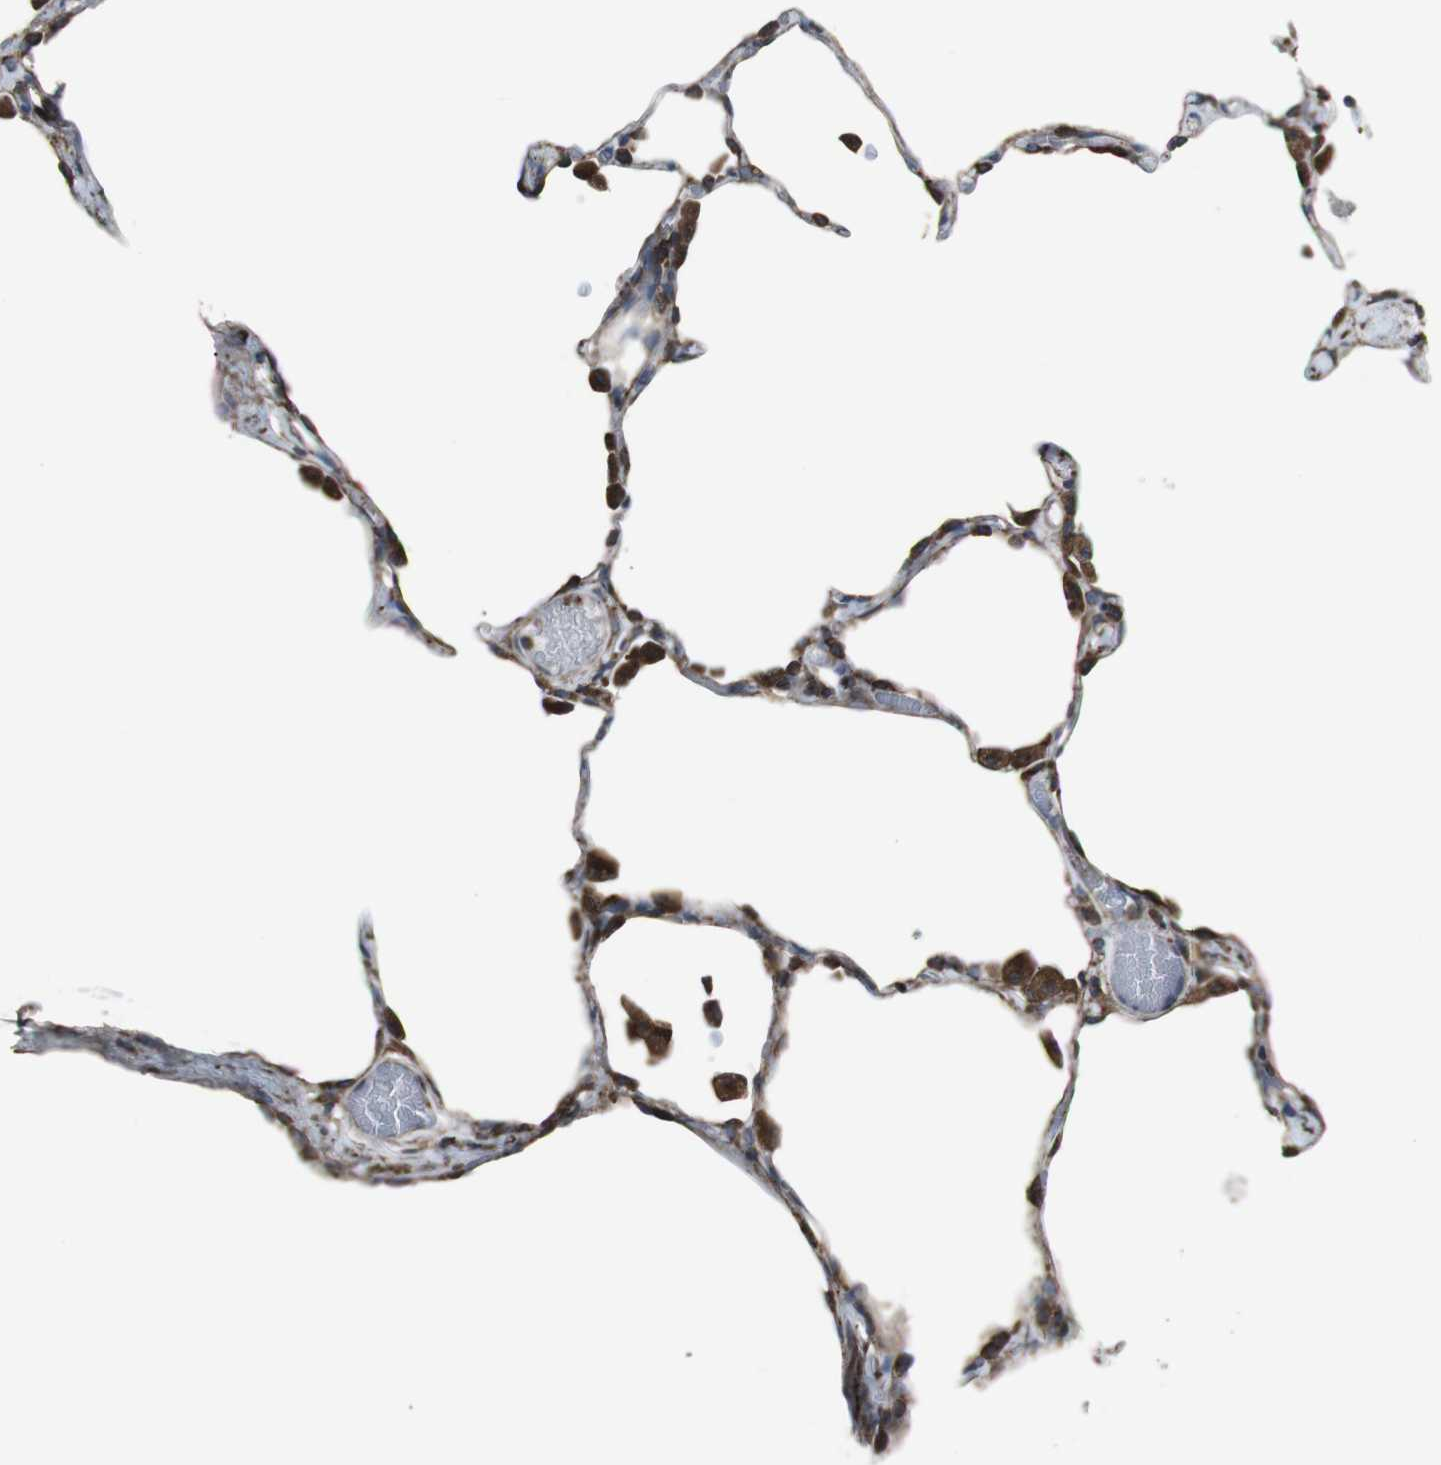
{"staining": {"intensity": "moderate", "quantity": "25%-75%", "location": "cytoplasmic/membranous"}, "tissue": "lung", "cell_type": "Alveolar cells", "image_type": "normal", "snomed": [{"axis": "morphology", "description": "Normal tissue, NOS"}, {"axis": "topography", "description": "Lung"}], "caption": "DAB immunohistochemical staining of unremarkable lung demonstrates moderate cytoplasmic/membranous protein staining in about 25%-75% of alveolar cells.", "gene": "LNPK", "patient": {"sex": "female", "age": 49}}